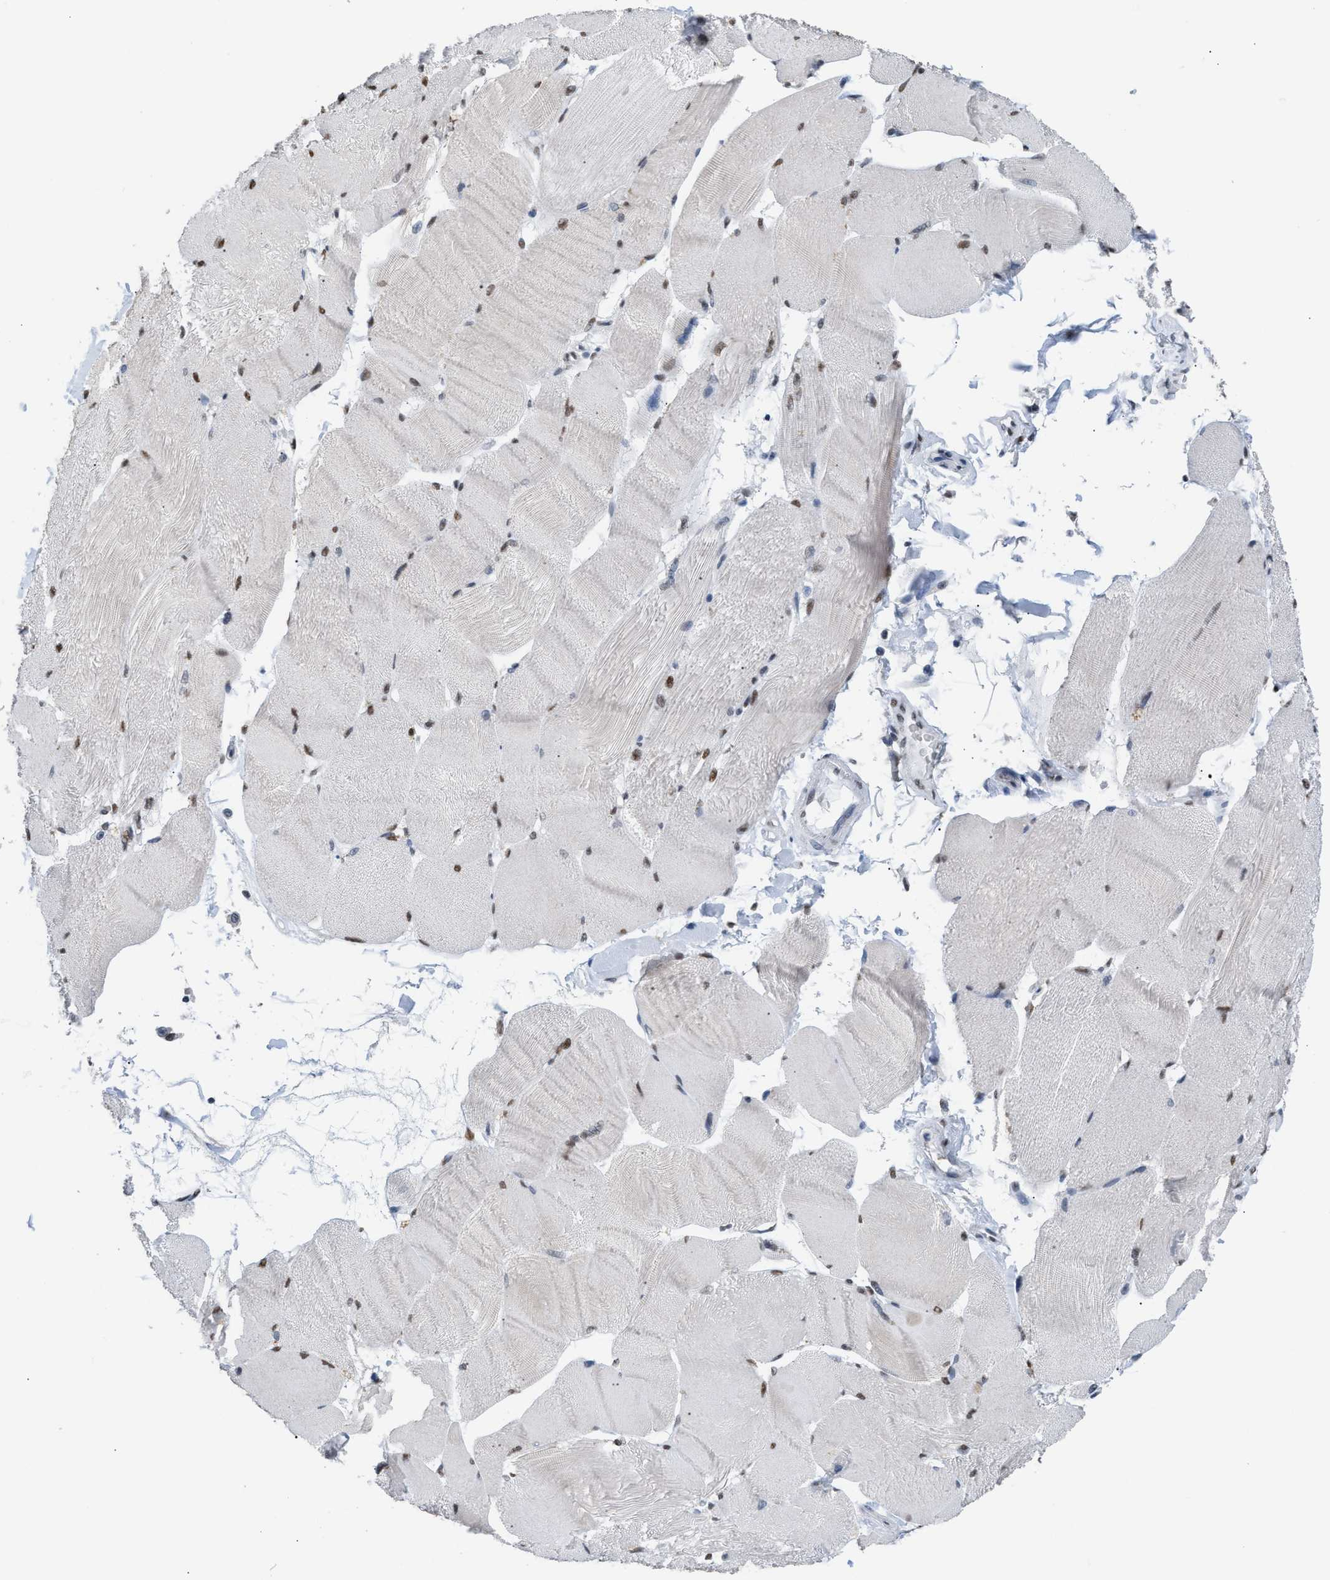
{"staining": {"intensity": "moderate", "quantity": "25%-75%", "location": "nuclear"}, "tissue": "skeletal muscle", "cell_type": "Myocytes", "image_type": "normal", "snomed": [{"axis": "morphology", "description": "Normal tissue, NOS"}, {"axis": "topography", "description": "Skin"}, {"axis": "topography", "description": "Skeletal muscle"}], "caption": "Protein analysis of benign skeletal muscle demonstrates moderate nuclear positivity in about 25%-75% of myocytes.", "gene": "CCAR2", "patient": {"sex": "male", "age": 83}}